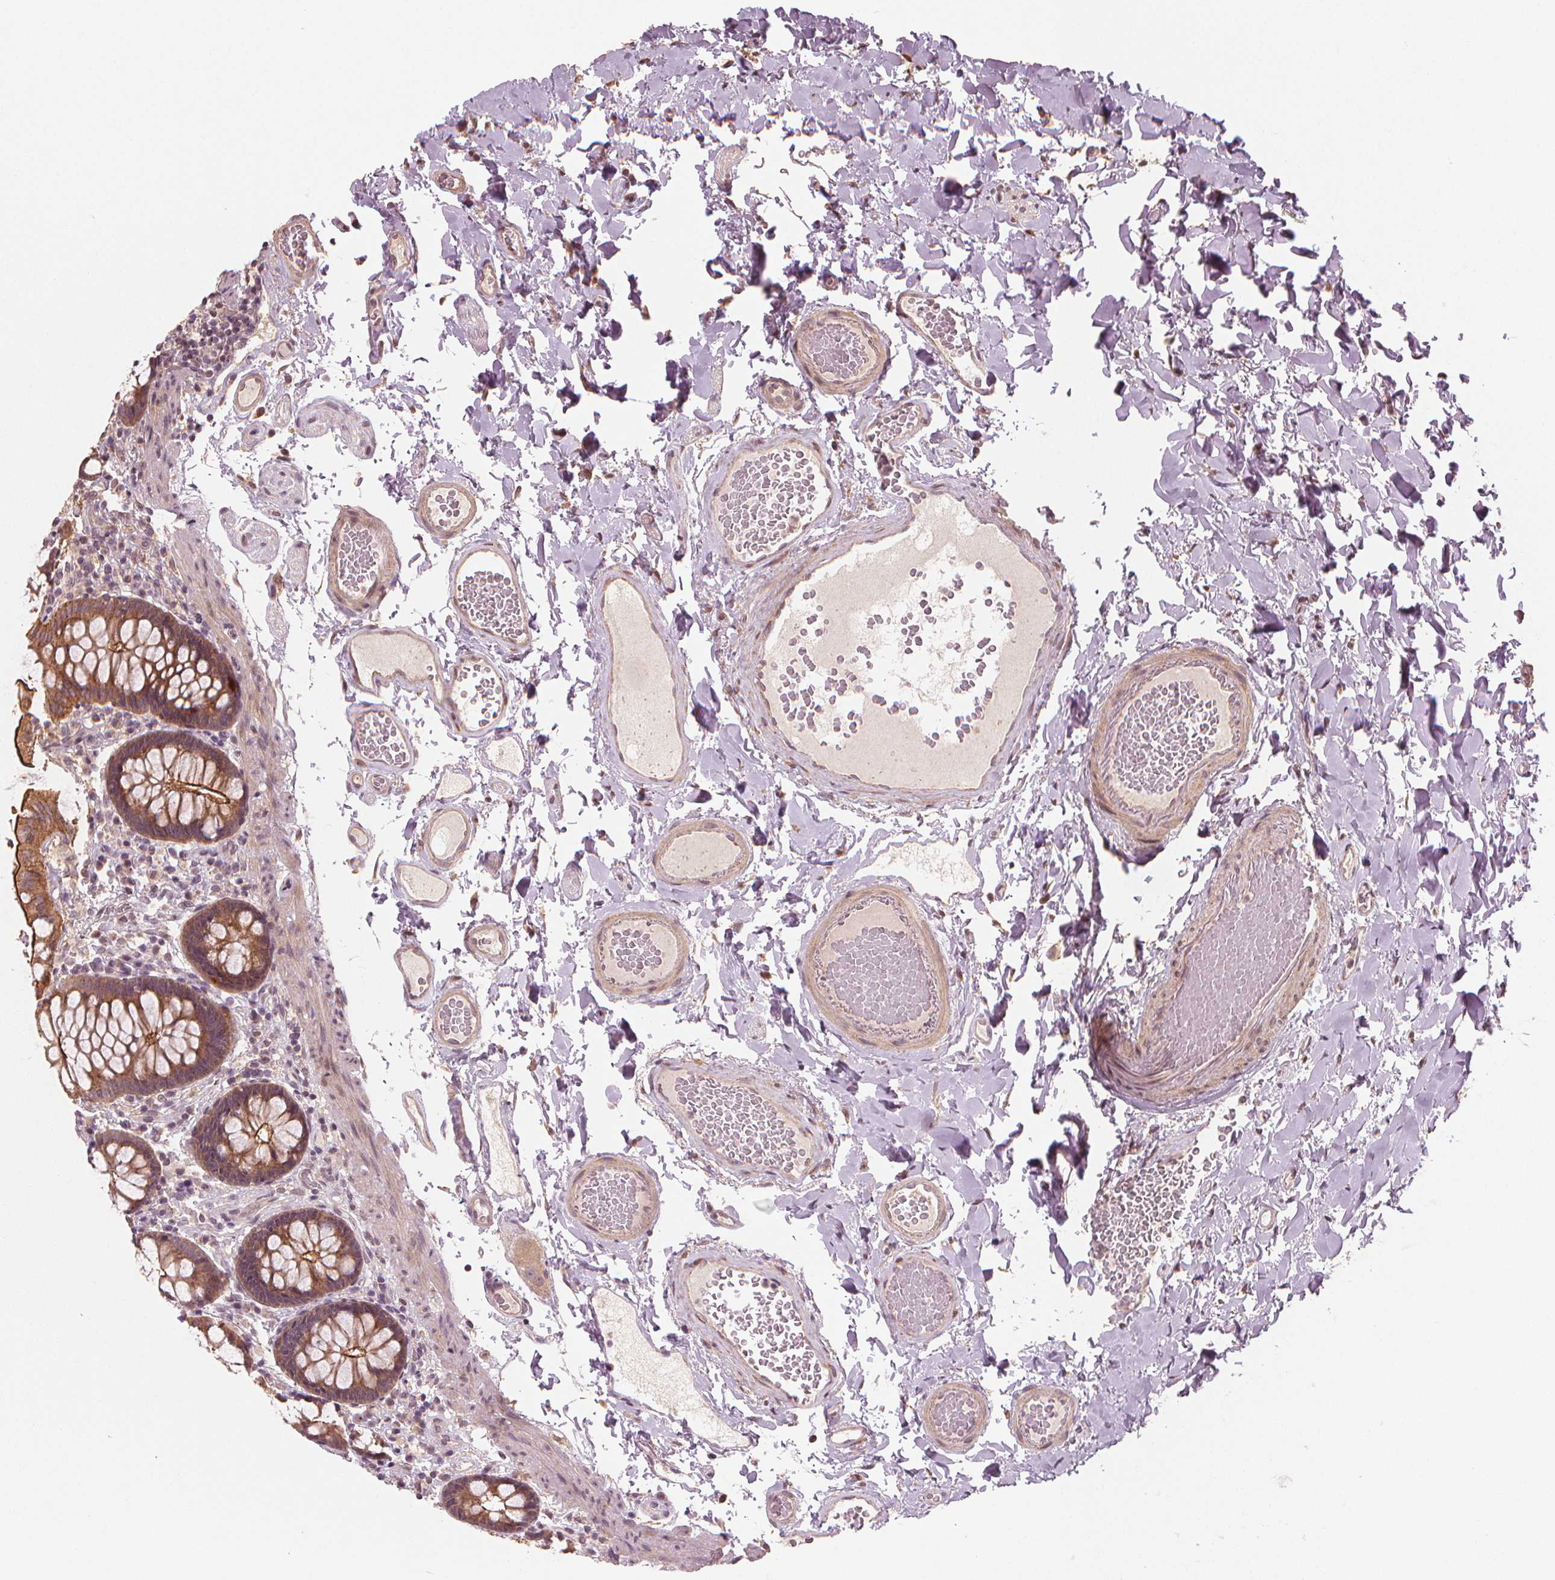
{"staining": {"intensity": "negative", "quantity": "none", "location": "none"}, "tissue": "colon", "cell_type": "Endothelial cells", "image_type": "normal", "snomed": [{"axis": "morphology", "description": "Normal tissue, NOS"}, {"axis": "topography", "description": "Colon"}], "caption": "A histopathology image of human colon is negative for staining in endothelial cells. The staining was performed using DAB (3,3'-diaminobenzidine) to visualize the protein expression in brown, while the nuclei were stained in blue with hematoxylin (Magnification: 20x).", "gene": "CLBA1", "patient": {"sex": "male", "age": 84}}